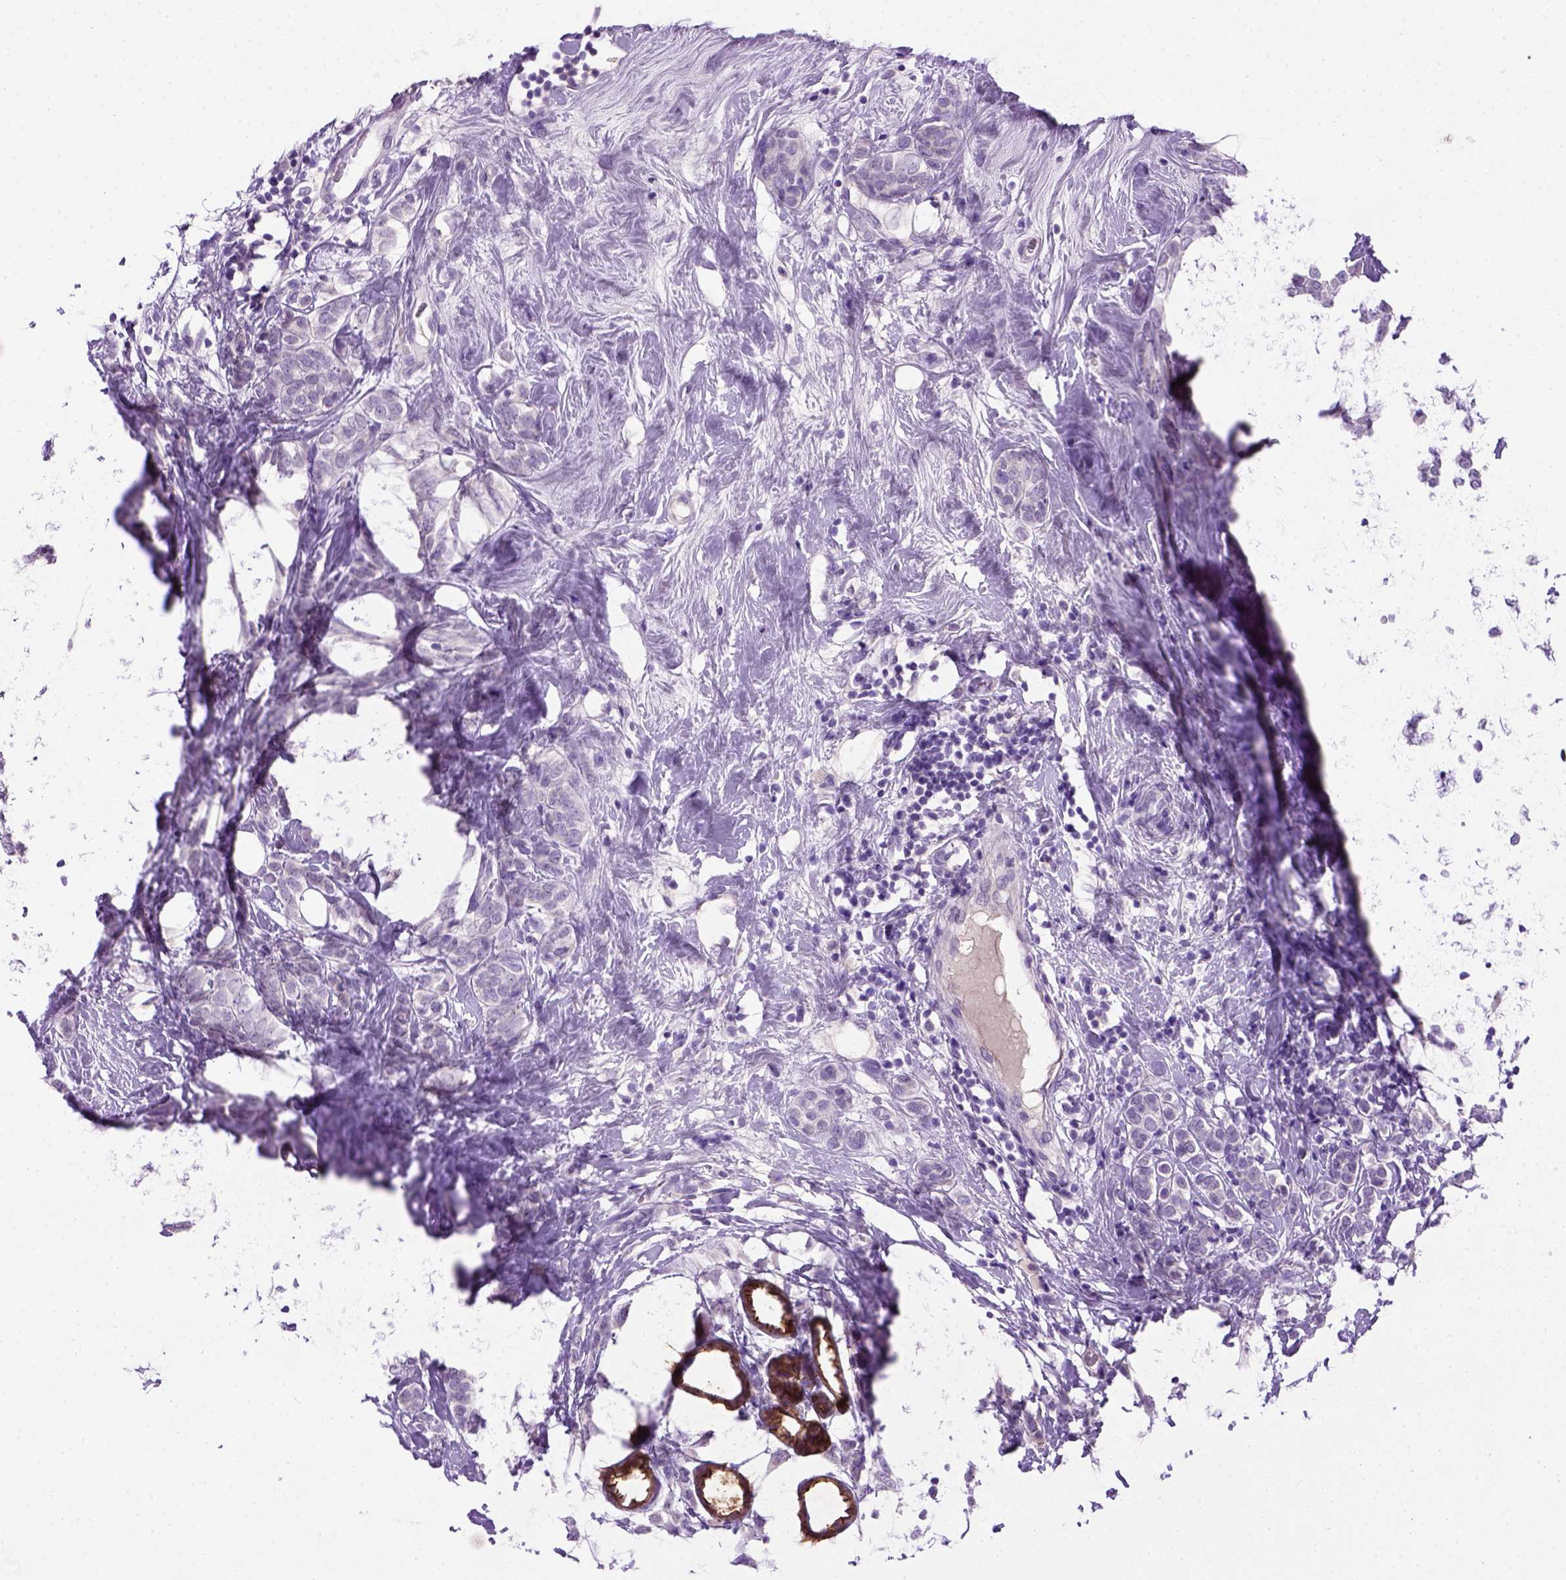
{"staining": {"intensity": "negative", "quantity": "none", "location": "none"}, "tissue": "breast cancer", "cell_type": "Tumor cells", "image_type": "cancer", "snomed": [{"axis": "morphology", "description": "Lobular carcinoma"}, {"axis": "topography", "description": "Breast"}], "caption": "The image shows no significant expression in tumor cells of breast lobular carcinoma.", "gene": "CDH1", "patient": {"sex": "female", "age": 49}}